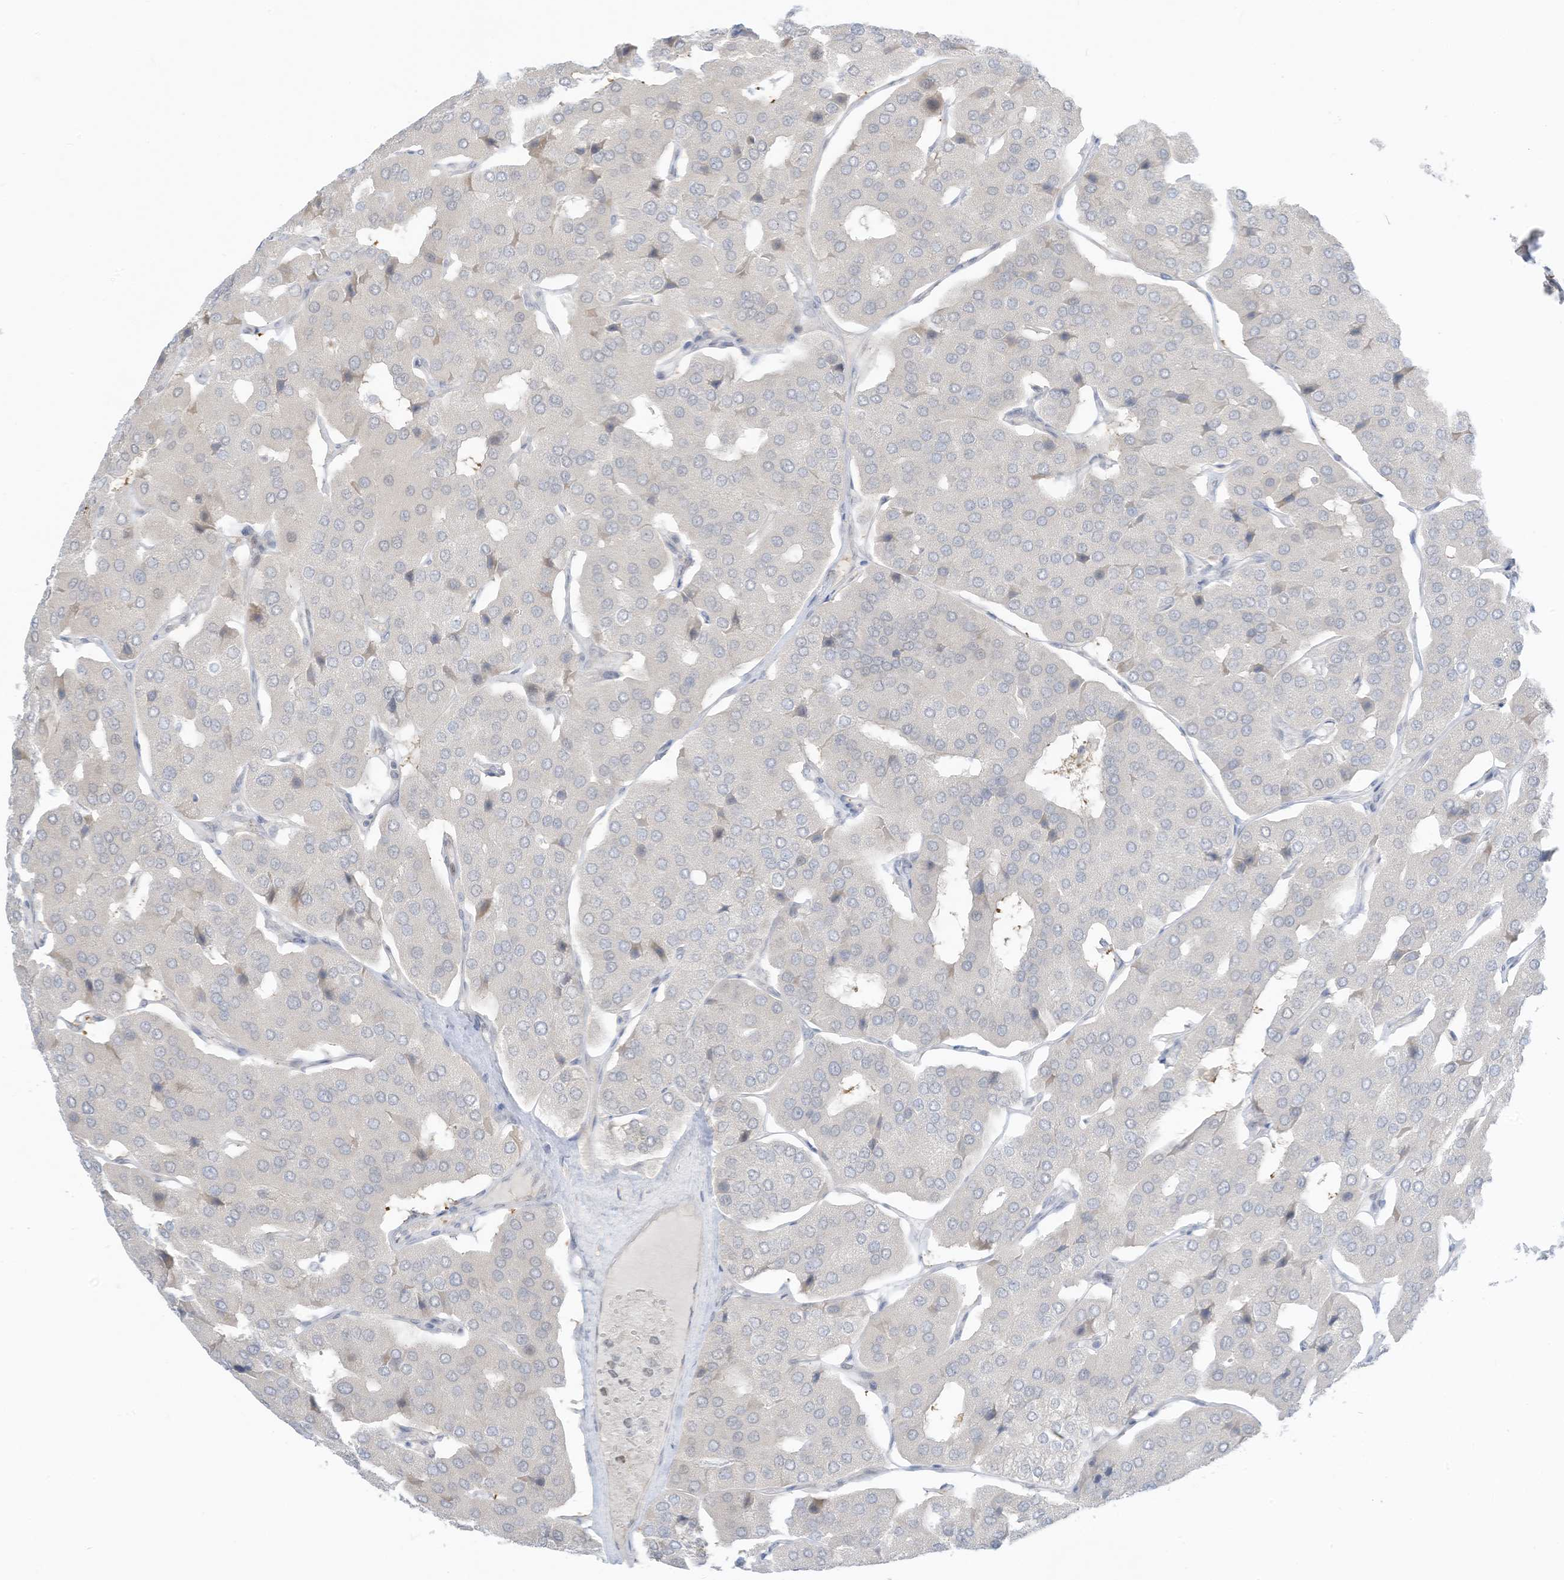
{"staining": {"intensity": "negative", "quantity": "none", "location": "none"}, "tissue": "parathyroid gland", "cell_type": "Glandular cells", "image_type": "normal", "snomed": [{"axis": "morphology", "description": "Normal tissue, NOS"}, {"axis": "morphology", "description": "Adenoma, NOS"}, {"axis": "topography", "description": "Parathyroid gland"}], "caption": "Protein analysis of unremarkable parathyroid gland exhibits no significant staining in glandular cells. The staining is performed using DAB (3,3'-diaminobenzidine) brown chromogen with nuclei counter-stained in using hematoxylin.", "gene": "ASPRV1", "patient": {"sex": "female", "age": 86}}